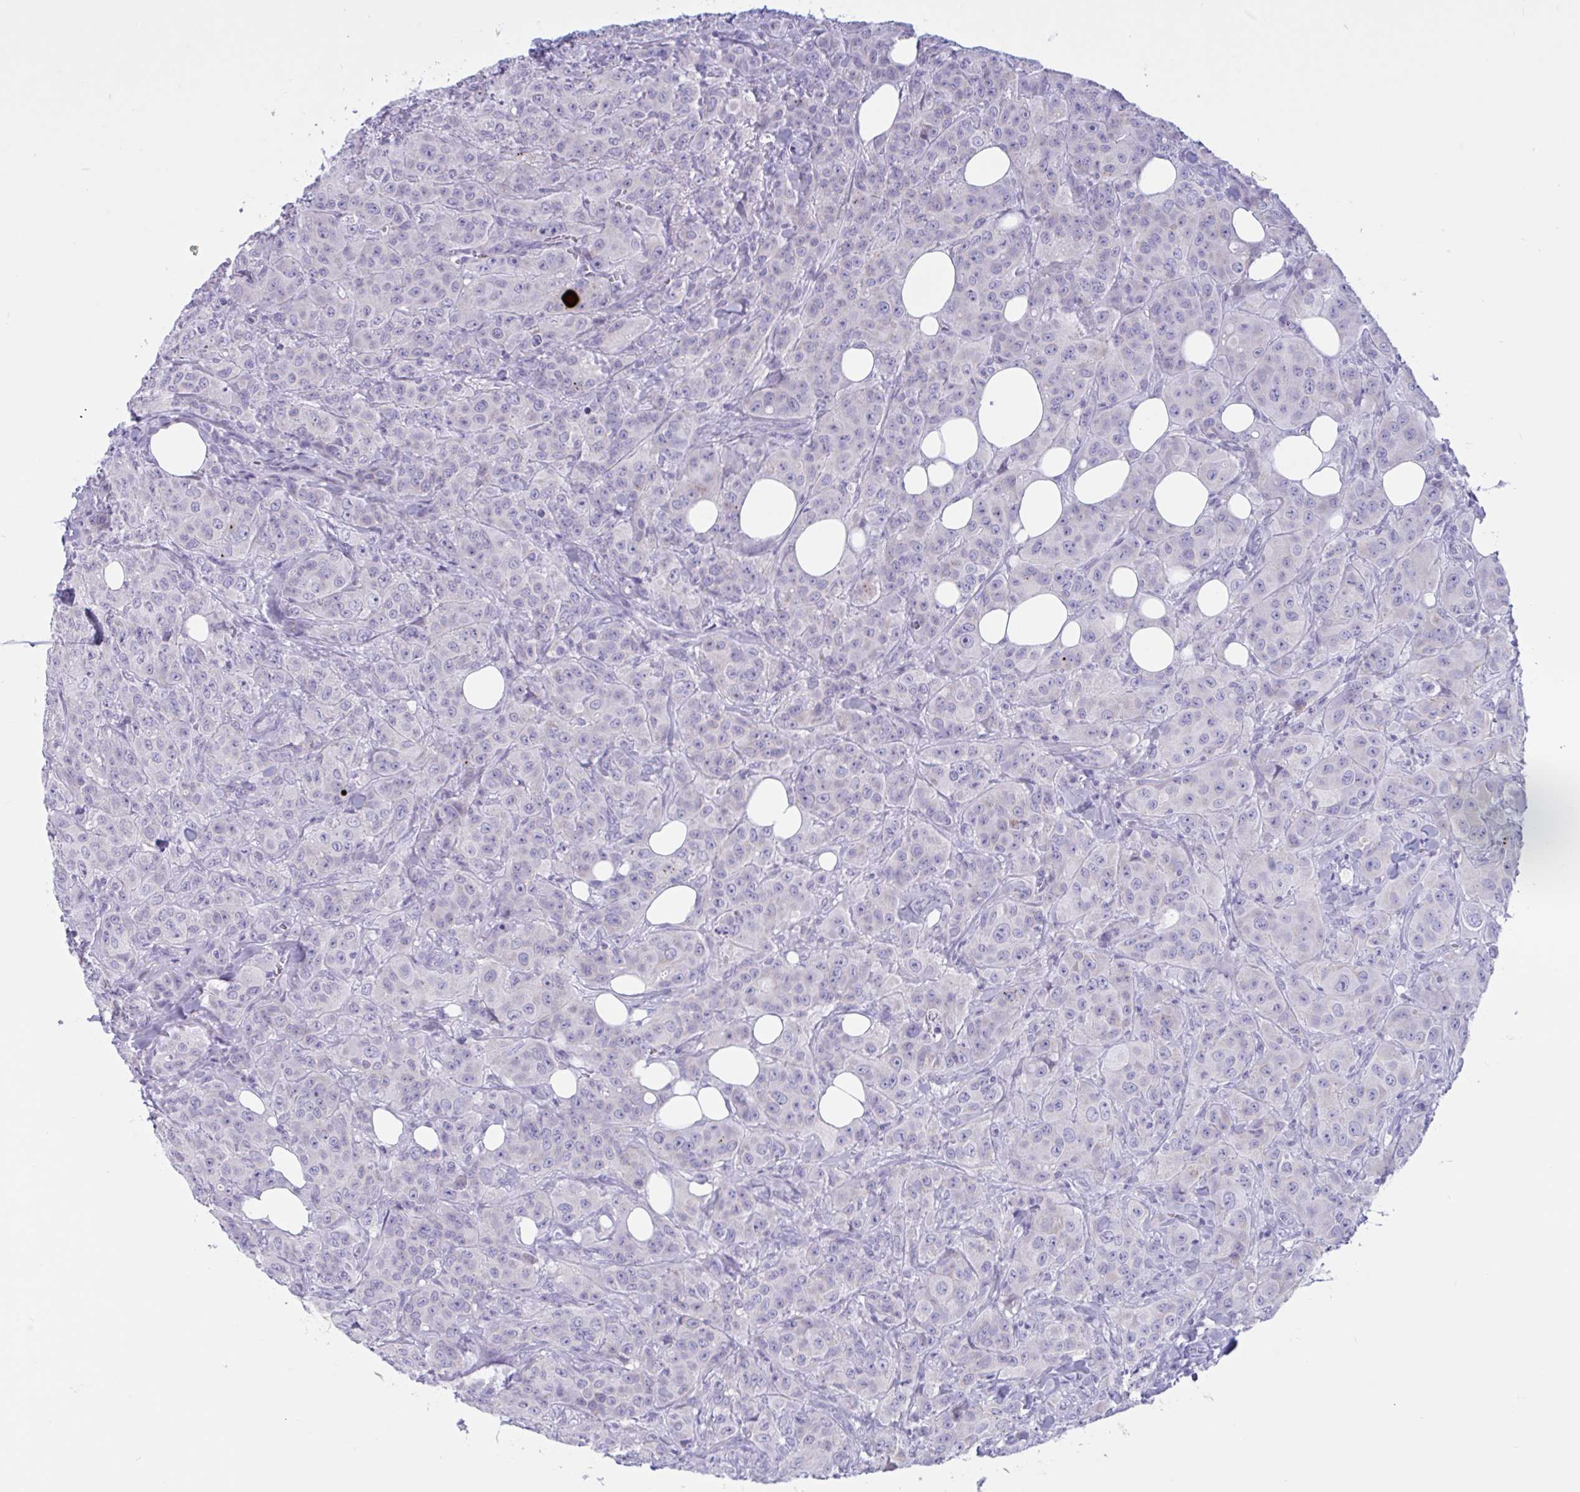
{"staining": {"intensity": "negative", "quantity": "none", "location": "none"}, "tissue": "breast cancer", "cell_type": "Tumor cells", "image_type": "cancer", "snomed": [{"axis": "morphology", "description": "Normal tissue, NOS"}, {"axis": "morphology", "description": "Duct carcinoma"}, {"axis": "topography", "description": "Breast"}], "caption": "Tumor cells are negative for brown protein staining in breast intraductal carcinoma.", "gene": "OXLD1", "patient": {"sex": "female", "age": 43}}